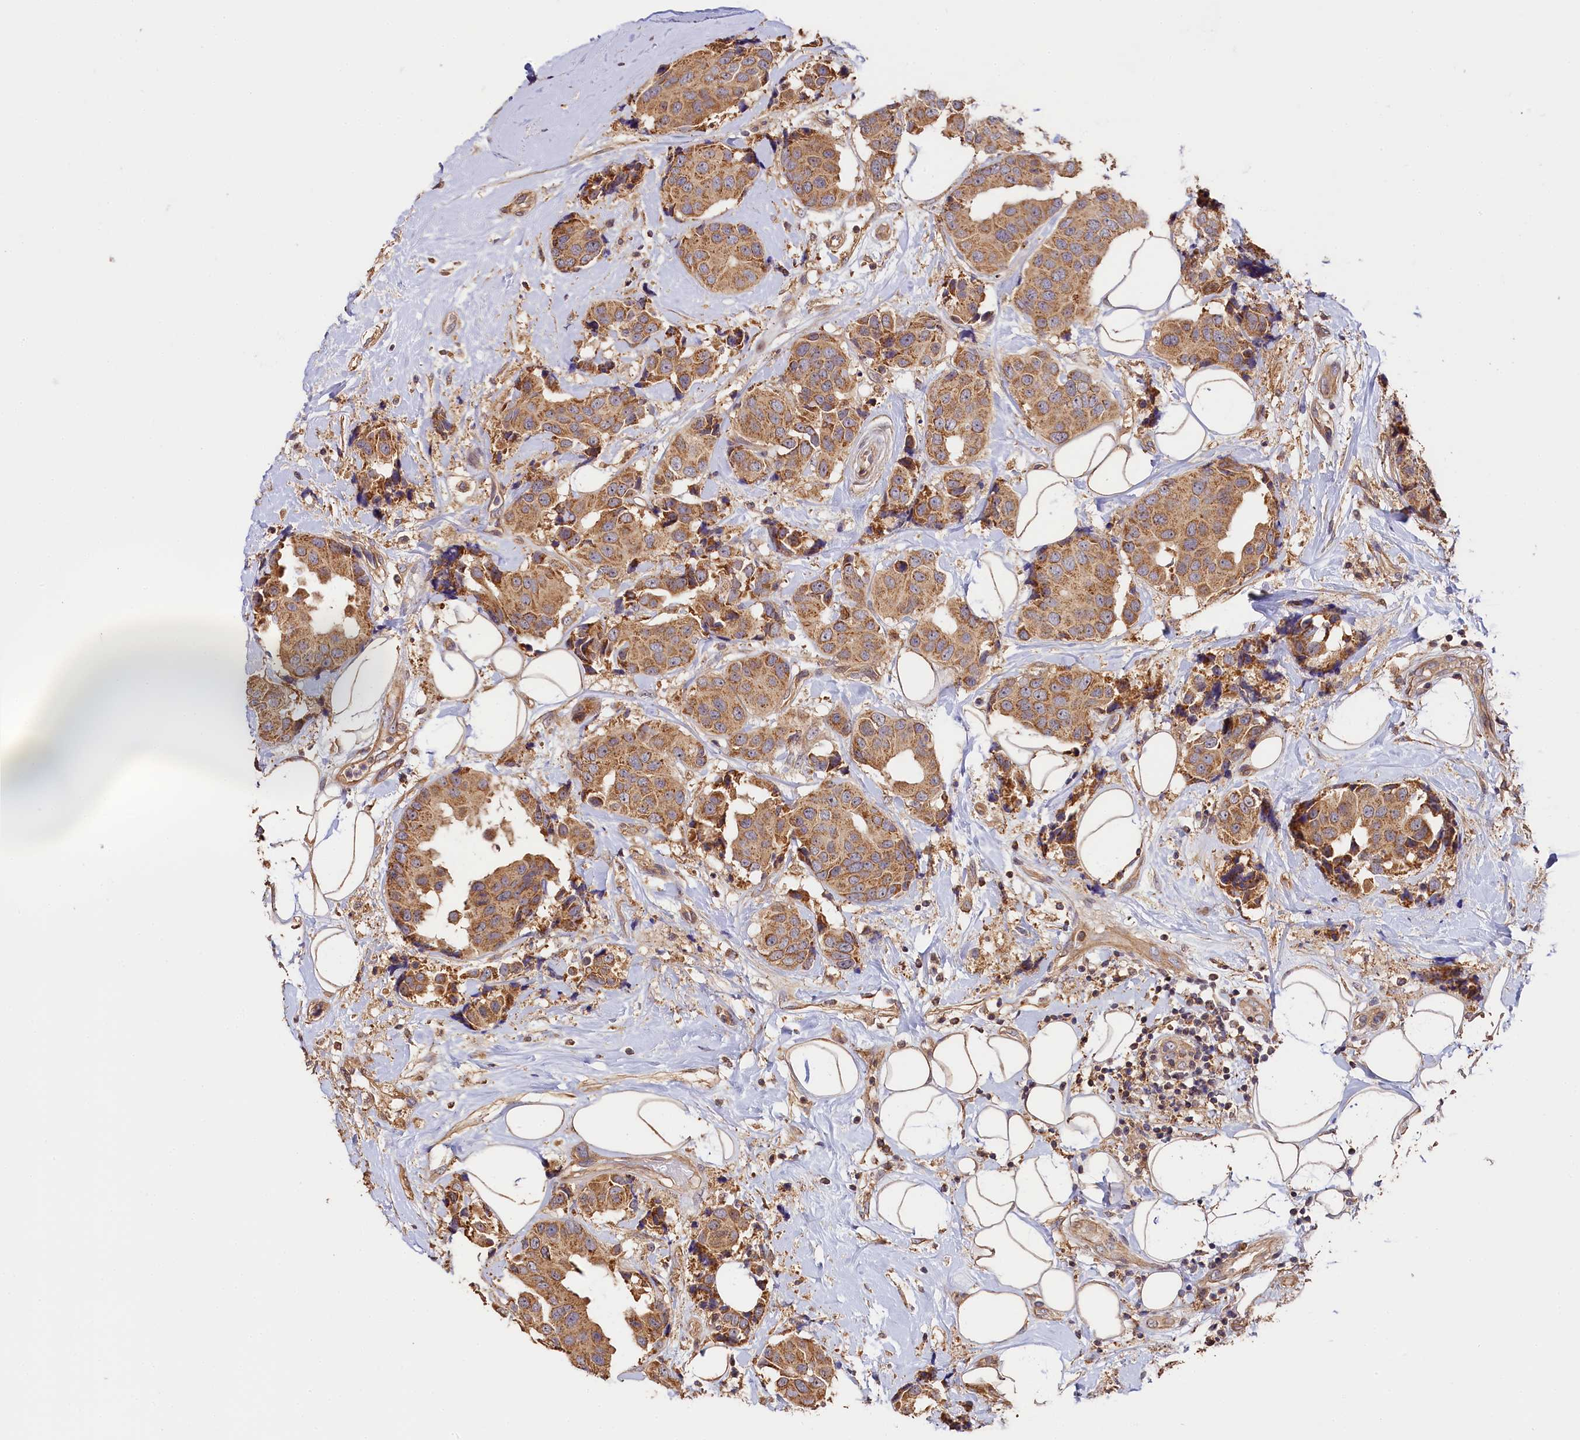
{"staining": {"intensity": "weak", "quantity": ">75%", "location": "cytoplasmic/membranous"}, "tissue": "breast cancer", "cell_type": "Tumor cells", "image_type": "cancer", "snomed": [{"axis": "morphology", "description": "Normal tissue, NOS"}, {"axis": "morphology", "description": "Duct carcinoma"}, {"axis": "topography", "description": "Breast"}], "caption": "A brown stain labels weak cytoplasmic/membranous expression of a protein in human breast infiltrating ductal carcinoma tumor cells.", "gene": "KATNB1", "patient": {"sex": "female", "age": 39}}